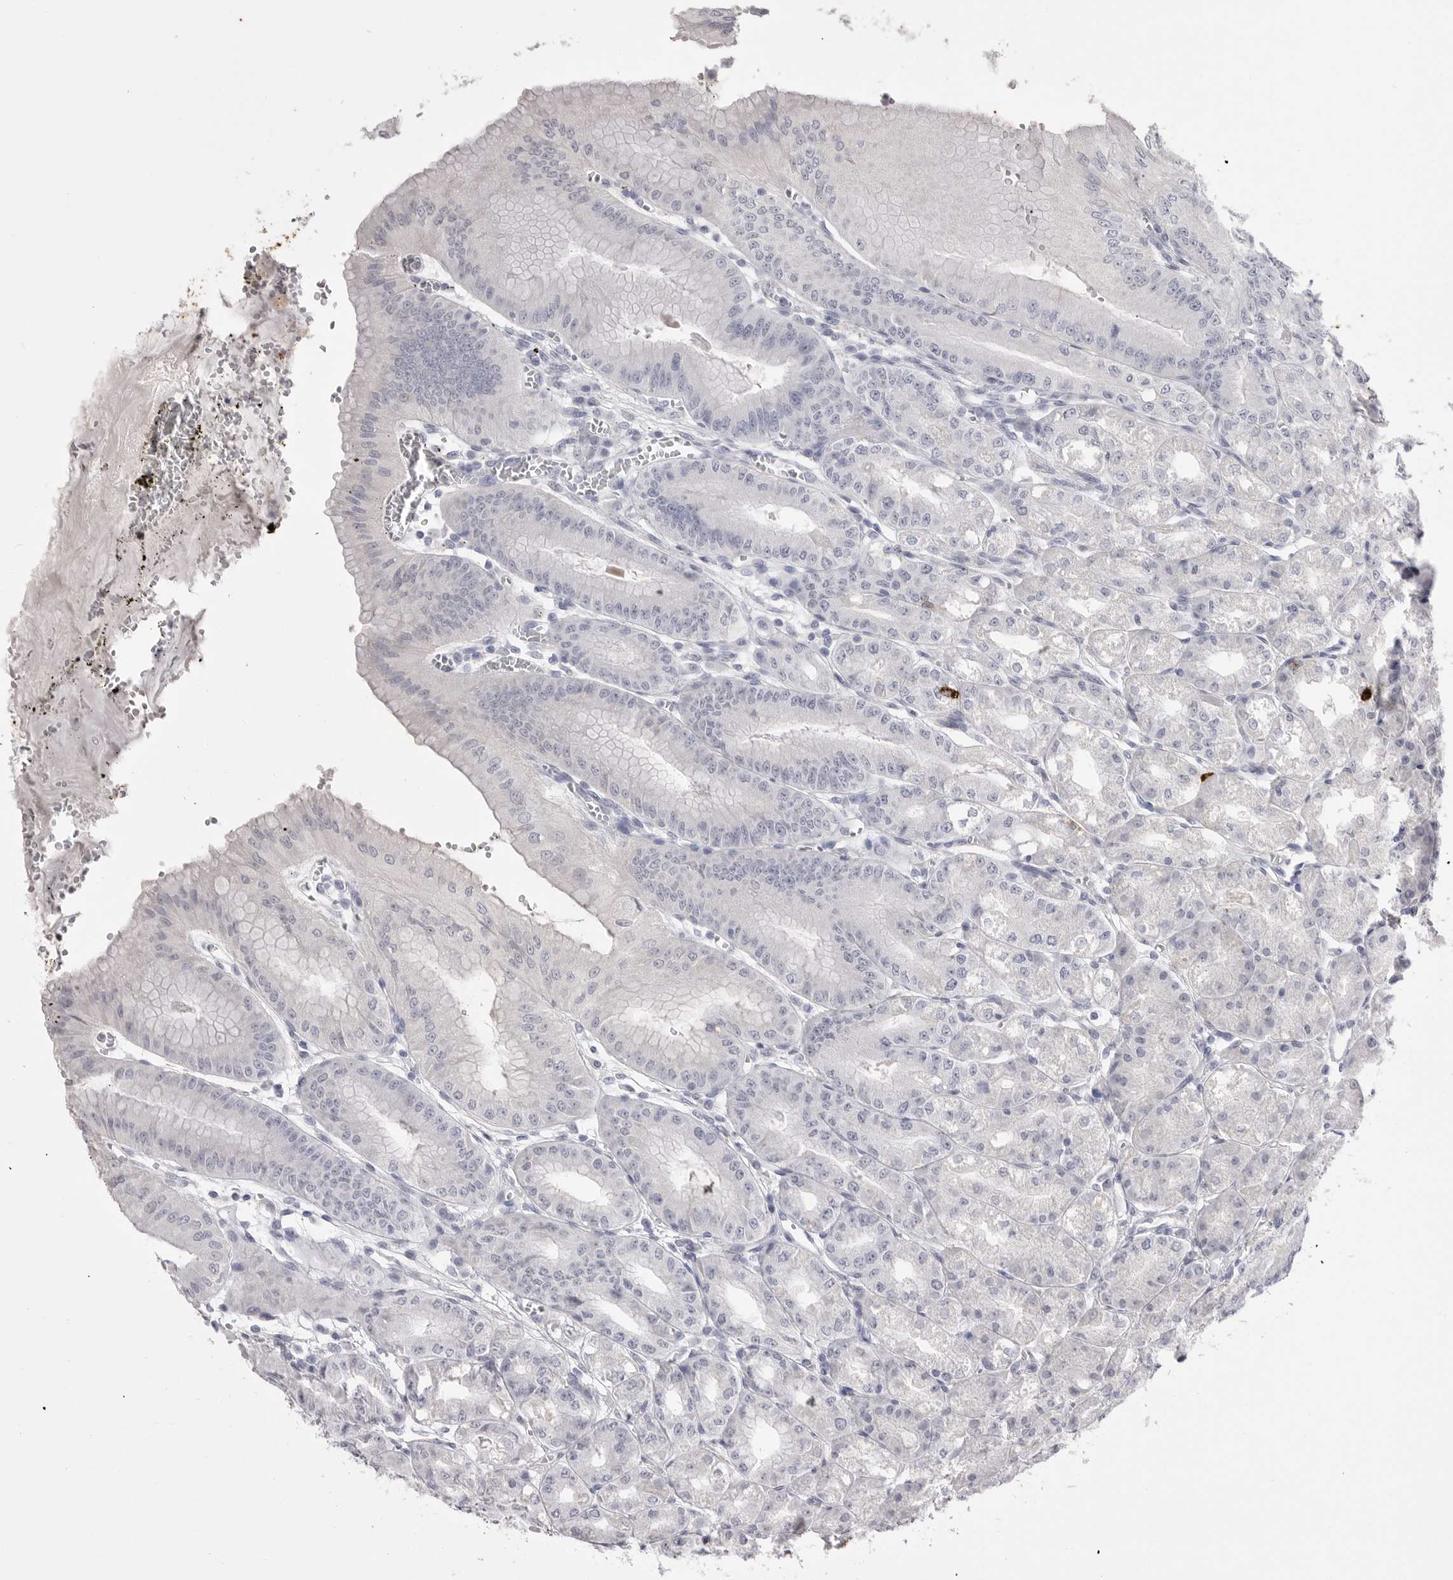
{"staining": {"intensity": "negative", "quantity": "none", "location": "none"}, "tissue": "stomach", "cell_type": "Glandular cells", "image_type": "normal", "snomed": [{"axis": "morphology", "description": "Normal tissue, NOS"}, {"axis": "topography", "description": "Stomach, lower"}], "caption": "Immunohistochemical staining of normal stomach shows no significant expression in glandular cells. Nuclei are stained in blue.", "gene": "CPB1", "patient": {"sex": "male", "age": 71}}